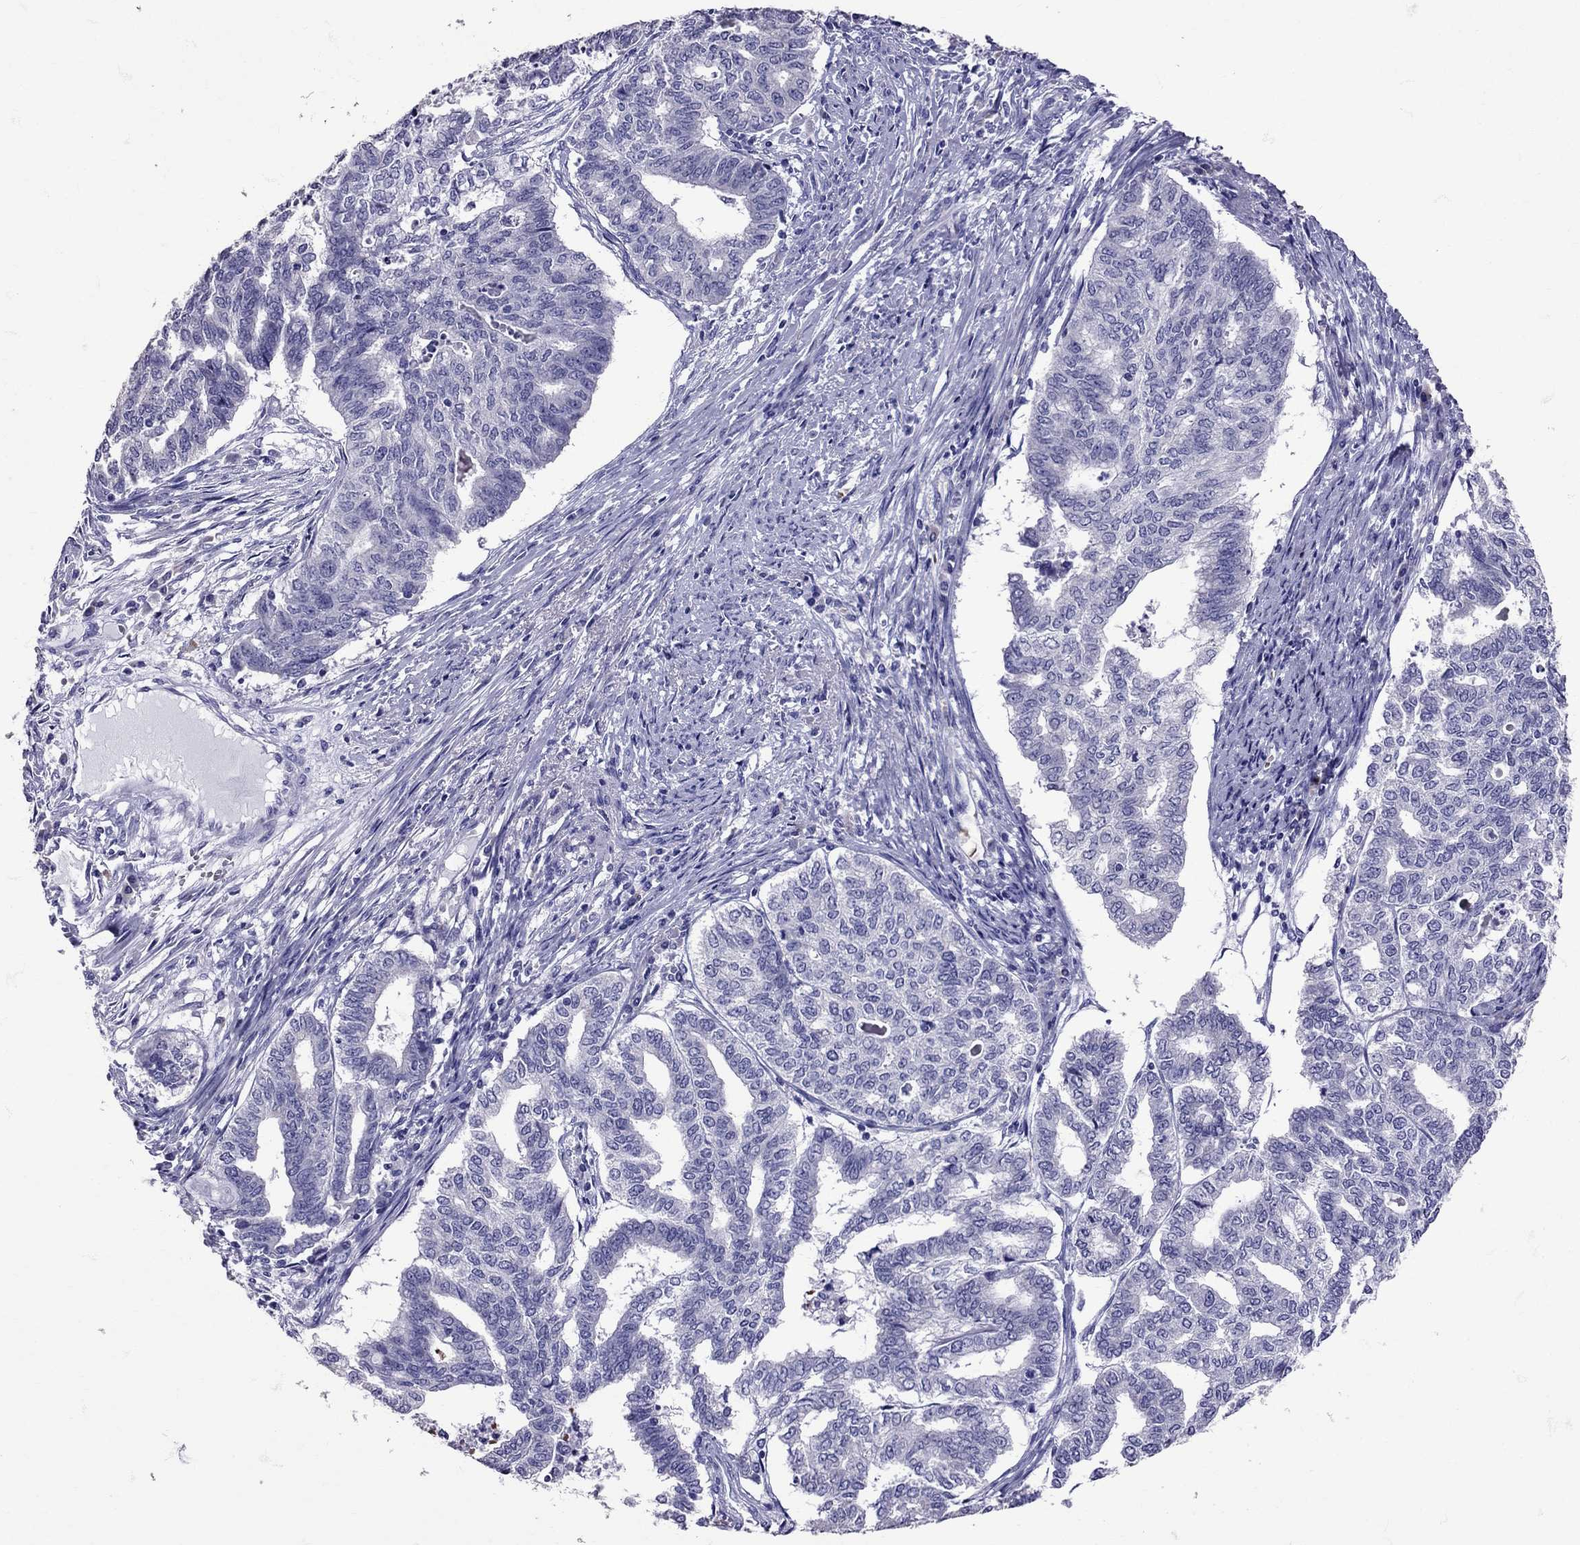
{"staining": {"intensity": "negative", "quantity": "none", "location": "none"}, "tissue": "endometrial cancer", "cell_type": "Tumor cells", "image_type": "cancer", "snomed": [{"axis": "morphology", "description": "Adenocarcinoma, NOS"}, {"axis": "topography", "description": "Endometrium"}], "caption": "Endometrial adenocarcinoma was stained to show a protein in brown. There is no significant staining in tumor cells.", "gene": "TBR1", "patient": {"sex": "female", "age": 79}}